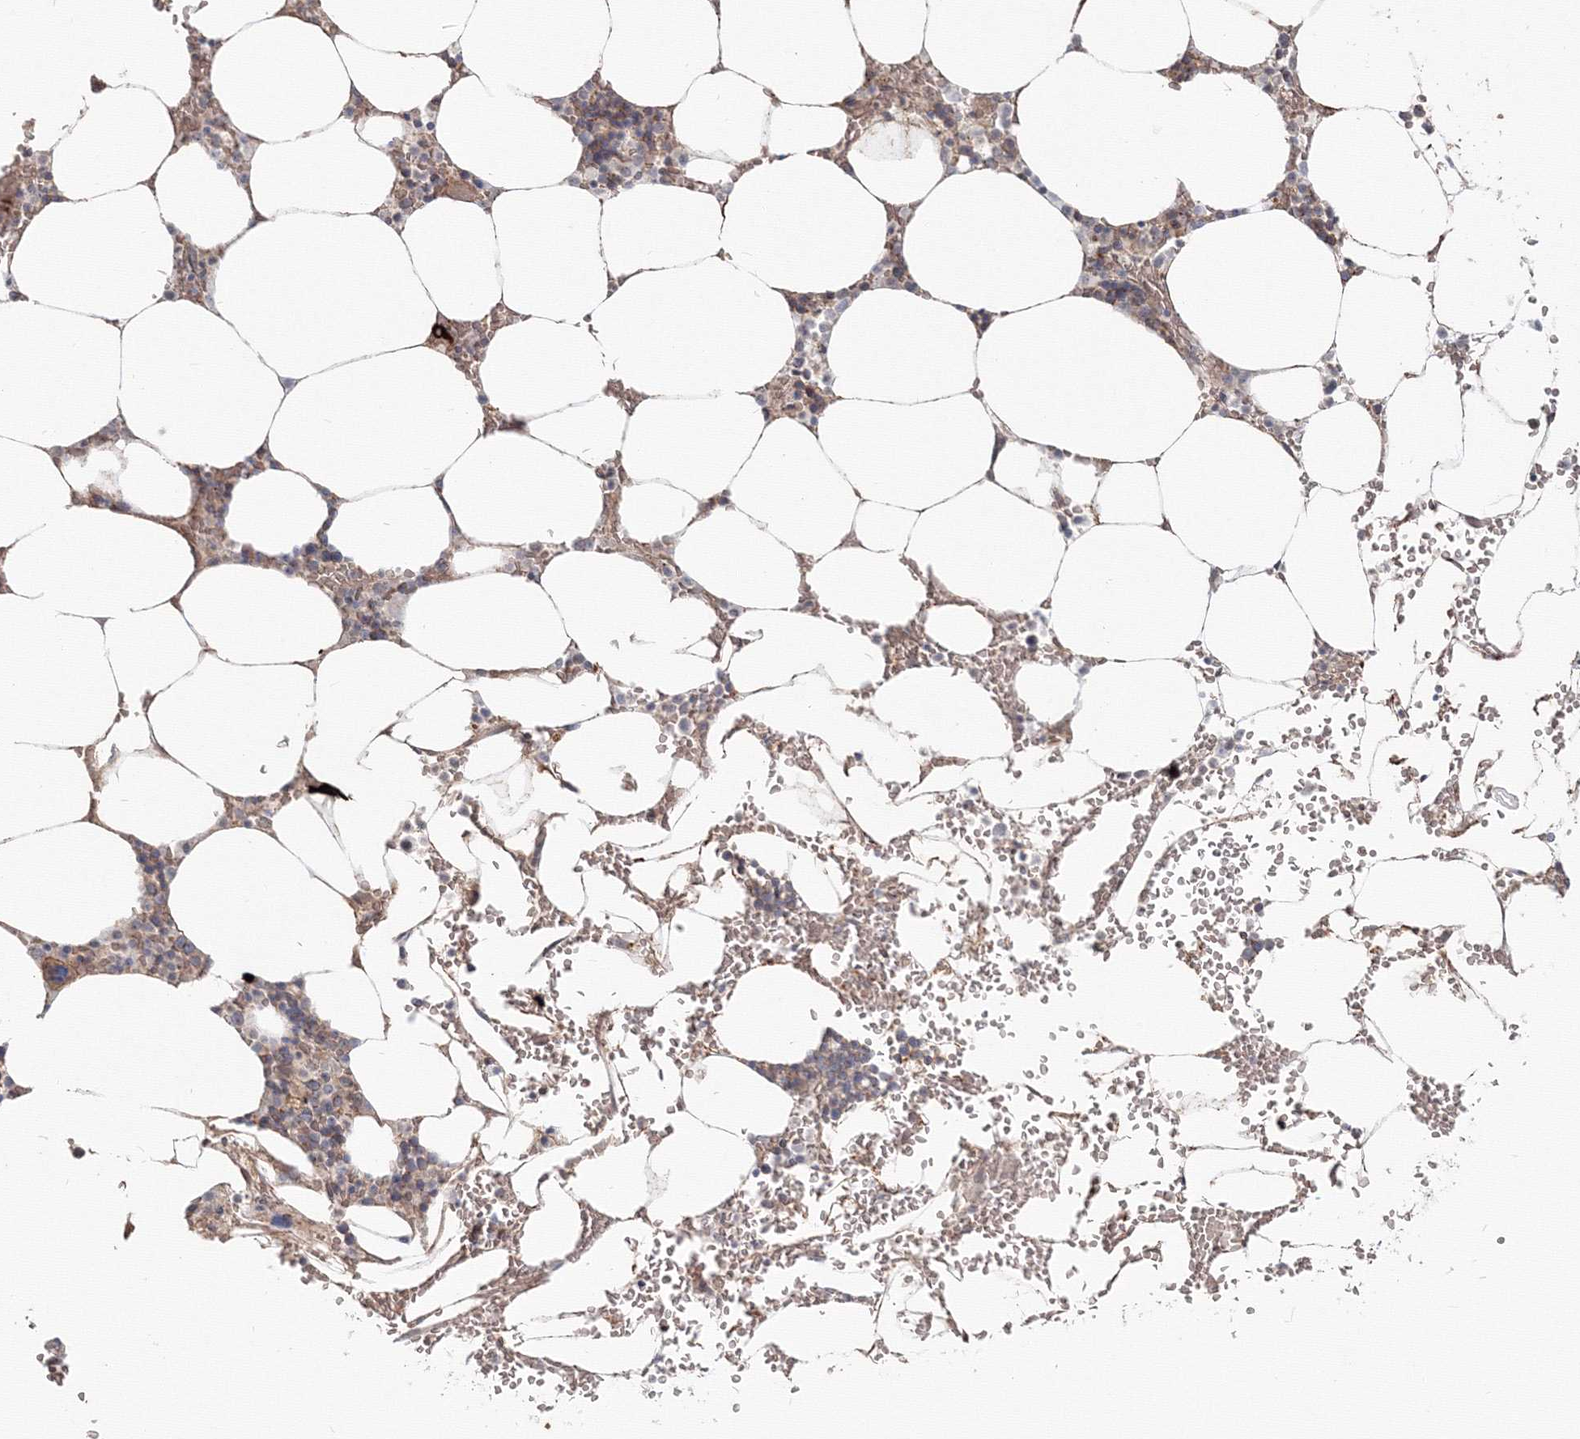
{"staining": {"intensity": "strong", "quantity": "<25%", "location": "cytoplasmic/membranous,nuclear"}, "tissue": "bone marrow", "cell_type": "Hematopoietic cells", "image_type": "normal", "snomed": [{"axis": "morphology", "description": "Normal tissue, NOS"}, {"axis": "topography", "description": "Bone marrow"}], "caption": "An immunohistochemistry image of unremarkable tissue is shown. Protein staining in brown labels strong cytoplasmic/membranous,nuclear positivity in bone marrow within hematopoietic cells.", "gene": "SH3PXD2A", "patient": {"sex": "male", "age": 70}}